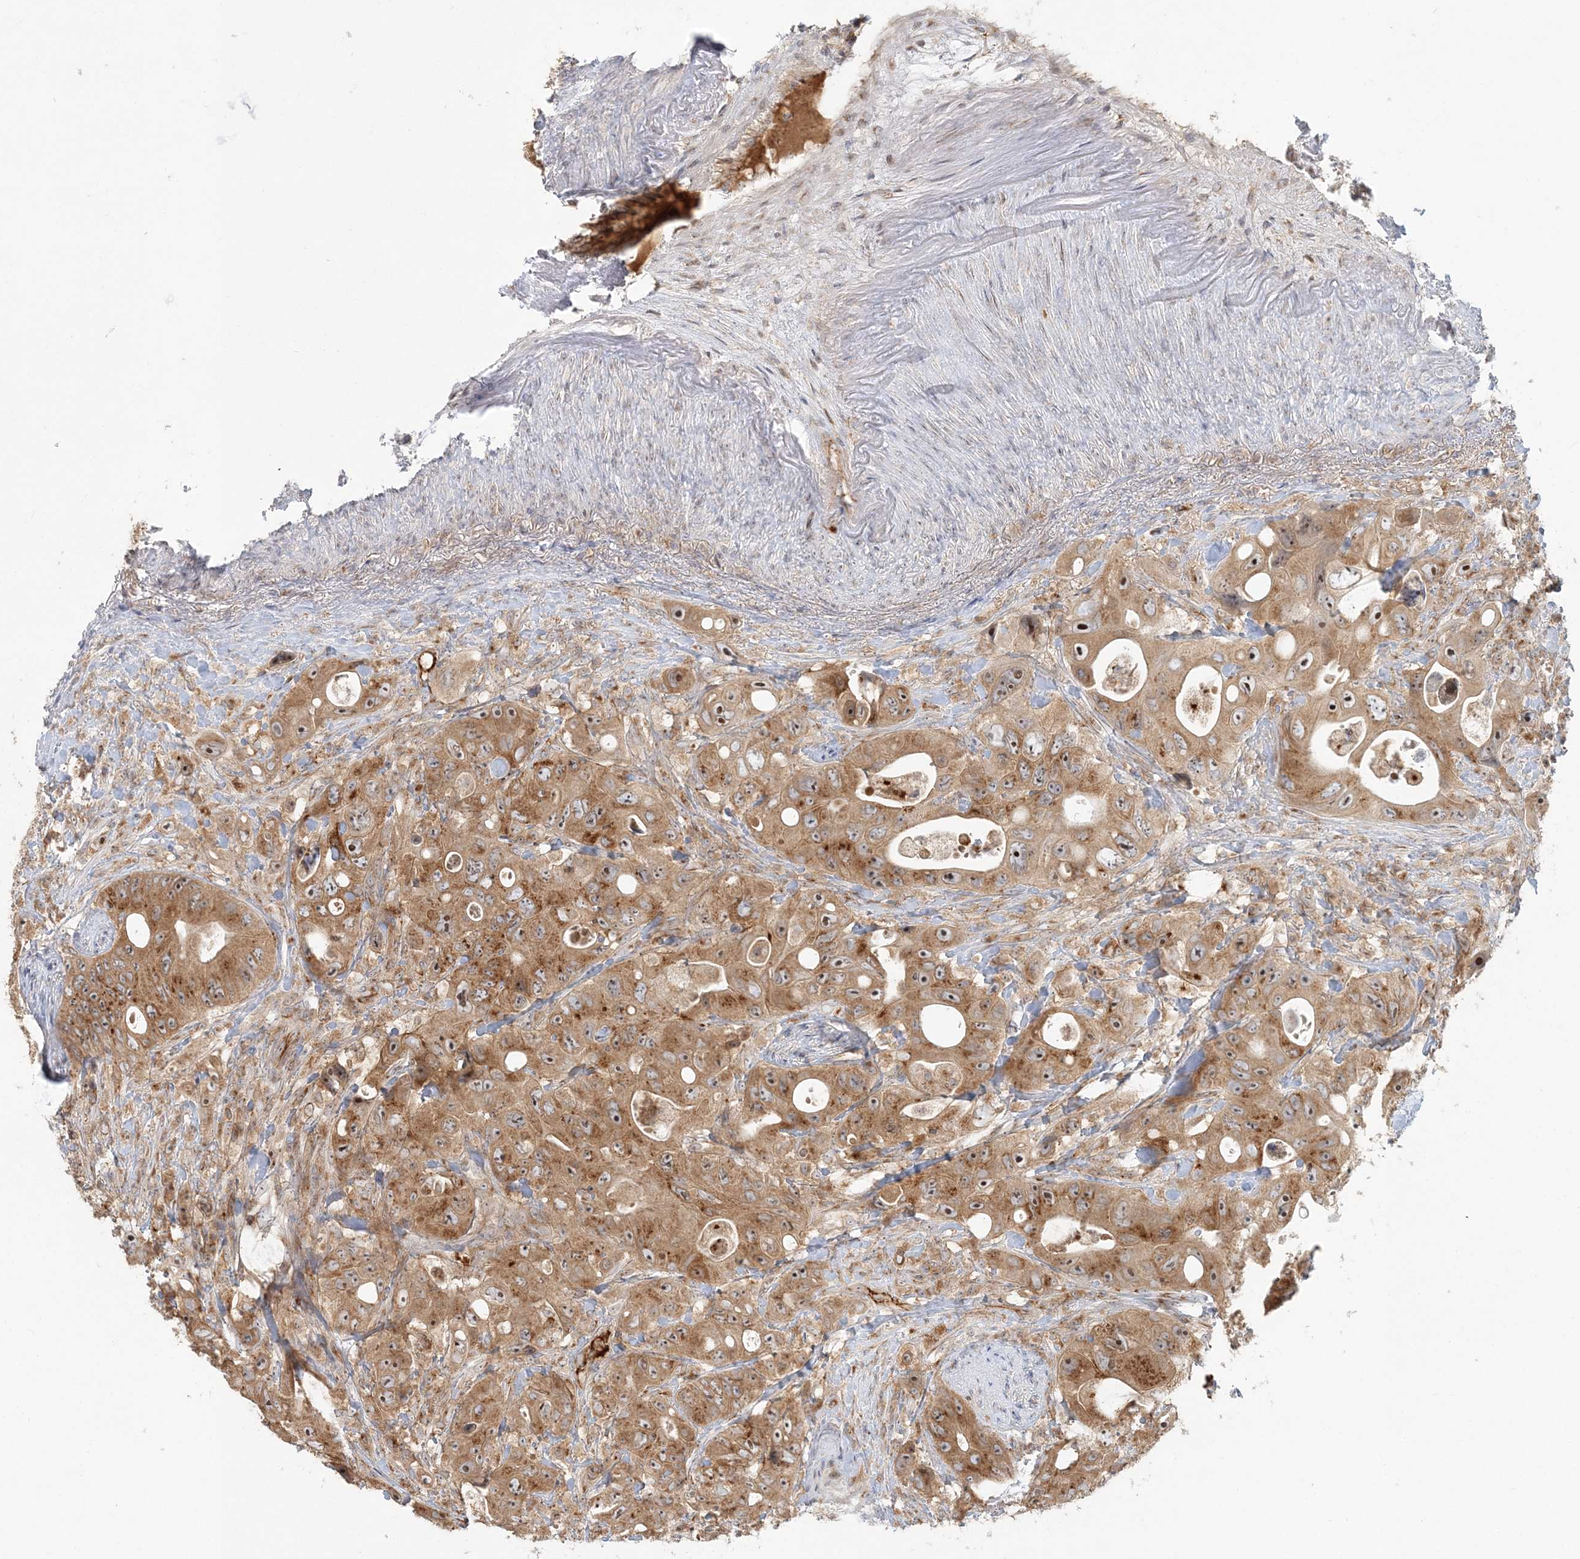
{"staining": {"intensity": "moderate", "quantity": ">75%", "location": "cytoplasmic/membranous,nuclear"}, "tissue": "colorectal cancer", "cell_type": "Tumor cells", "image_type": "cancer", "snomed": [{"axis": "morphology", "description": "Adenocarcinoma, NOS"}, {"axis": "topography", "description": "Colon"}], "caption": "This histopathology image reveals immunohistochemistry staining of human adenocarcinoma (colorectal), with medium moderate cytoplasmic/membranous and nuclear staining in approximately >75% of tumor cells.", "gene": "AP1AR", "patient": {"sex": "female", "age": 46}}